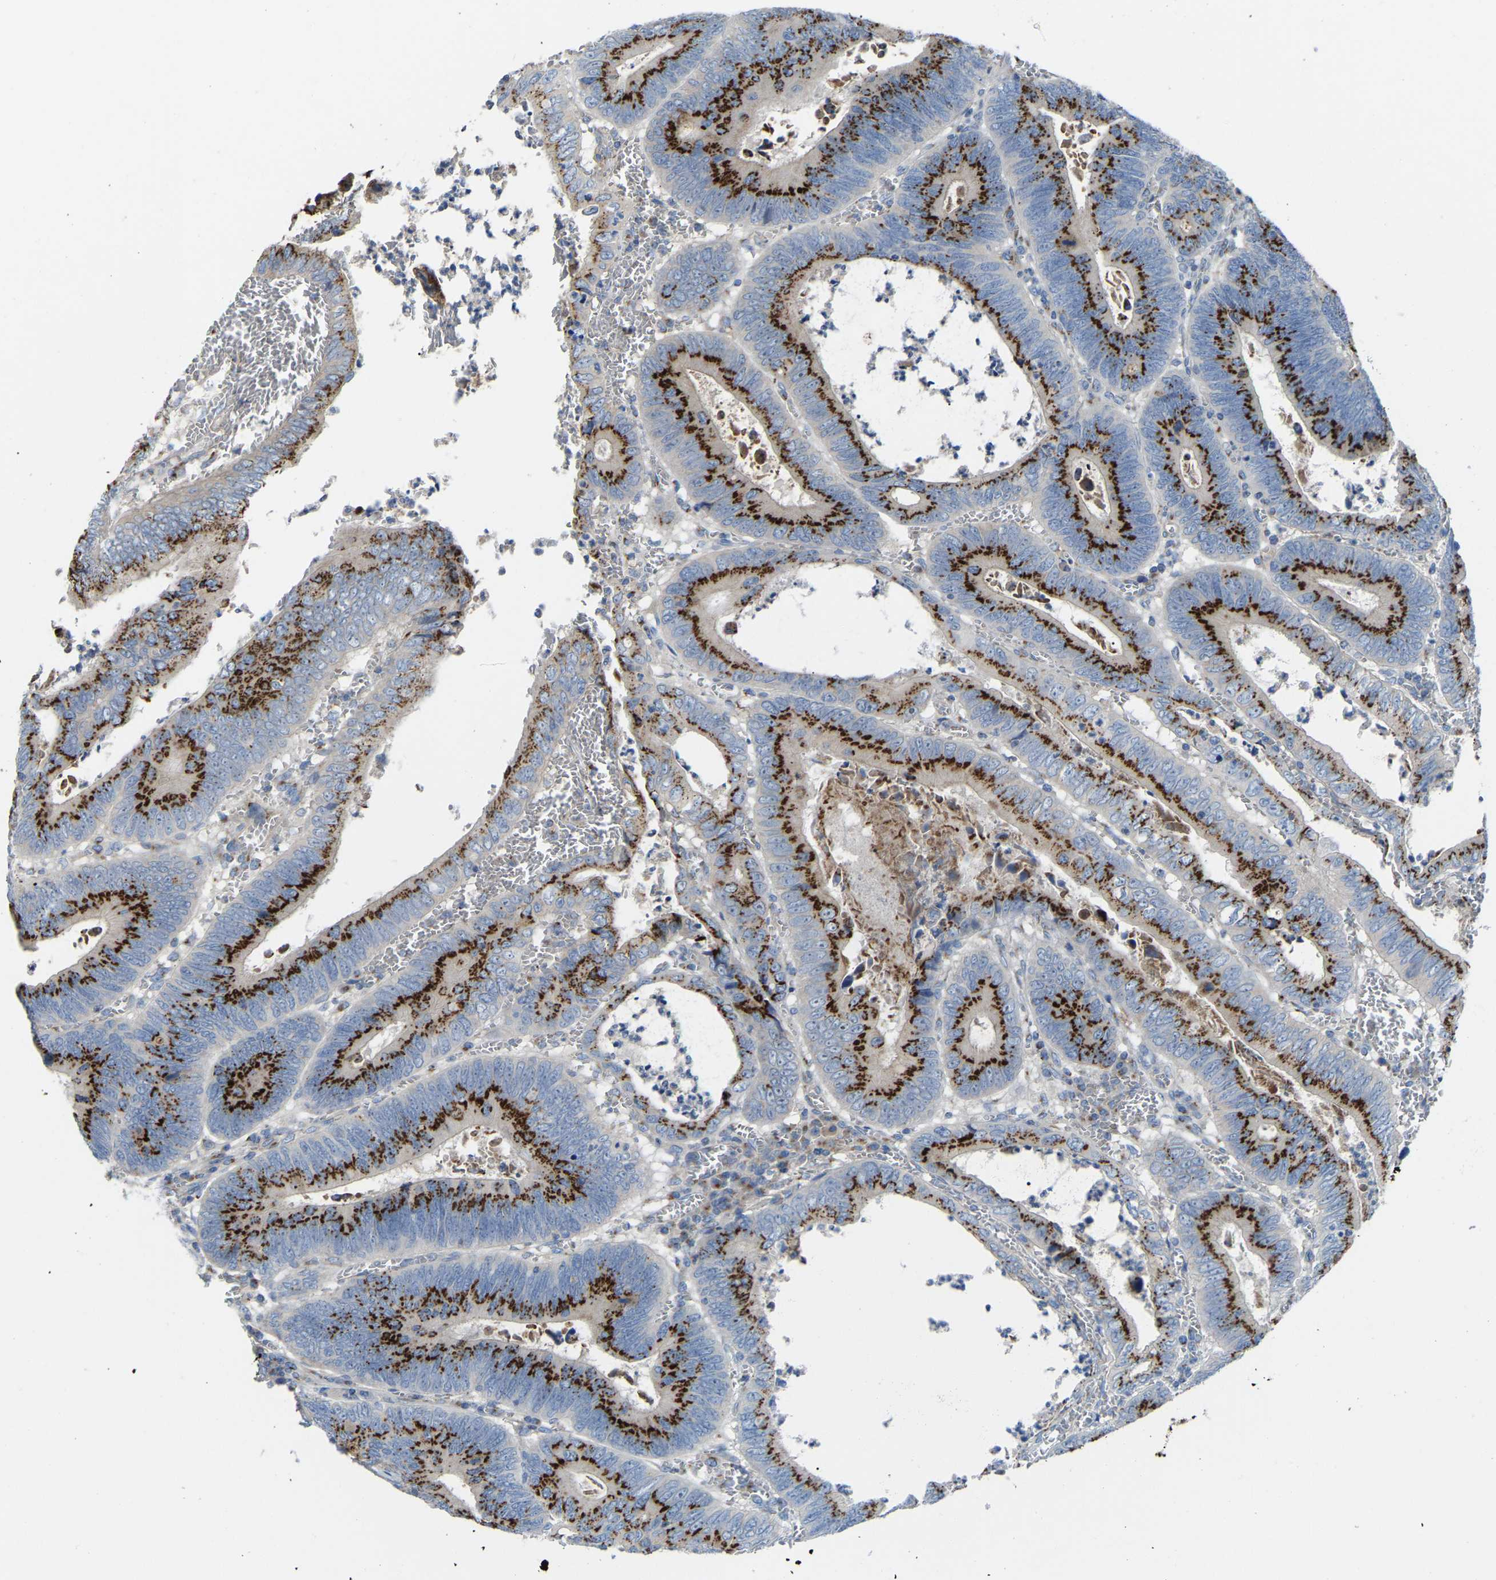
{"staining": {"intensity": "strong", "quantity": ">75%", "location": "cytoplasmic/membranous"}, "tissue": "colorectal cancer", "cell_type": "Tumor cells", "image_type": "cancer", "snomed": [{"axis": "morphology", "description": "Inflammation, NOS"}, {"axis": "morphology", "description": "Adenocarcinoma, NOS"}, {"axis": "topography", "description": "Colon"}], "caption": "Human colorectal adenocarcinoma stained with a brown dye exhibits strong cytoplasmic/membranous positive positivity in approximately >75% of tumor cells.", "gene": "CANT1", "patient": {"sex": "male", "age": 72}}